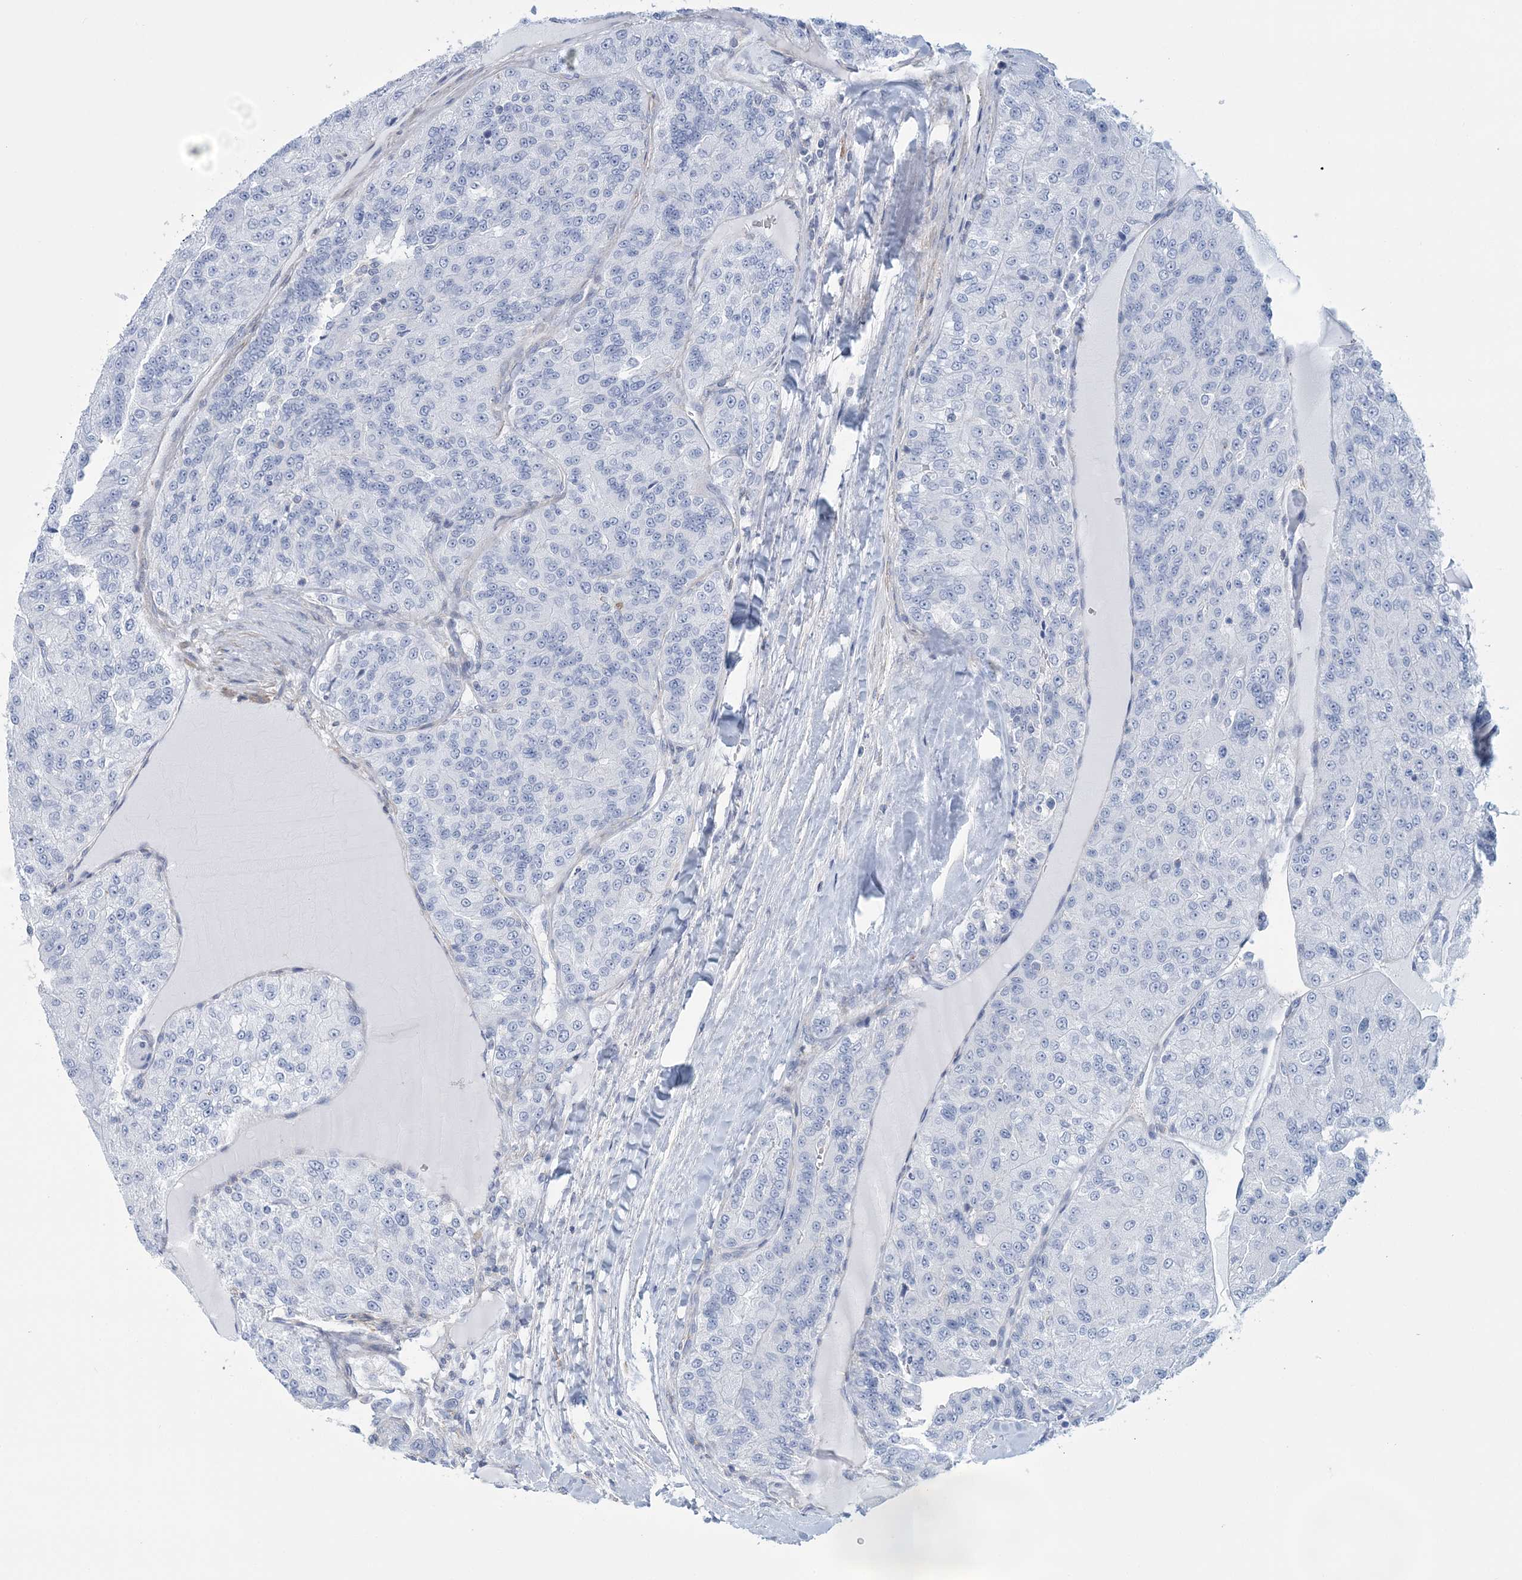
{"staining": {"intensity": "negative", "quantity": "none", "location": "none"}, "tissue": "renal cancer", "cell_type": "Tumor cells", "image_type": "cancer", "snomed": [{"axis": "morphology", "description": "Adenocarcinoma, NOS"}, {"axis": "topography", "description": "Kidney"}], "caption": "Immunohistochemistry (IHC) micrograph of human renal adenocarcinoma stained for a protein (brown), which displays no positivity in tumor cells. (Stains: DAB (3,3'-diaminobenzidine) IHC with hematoxylin counter stain, Microscopy: brightfield microscopy at high magnification).", "gene": "C11orf21", "patient": {"sex": "female", "age": 63}}